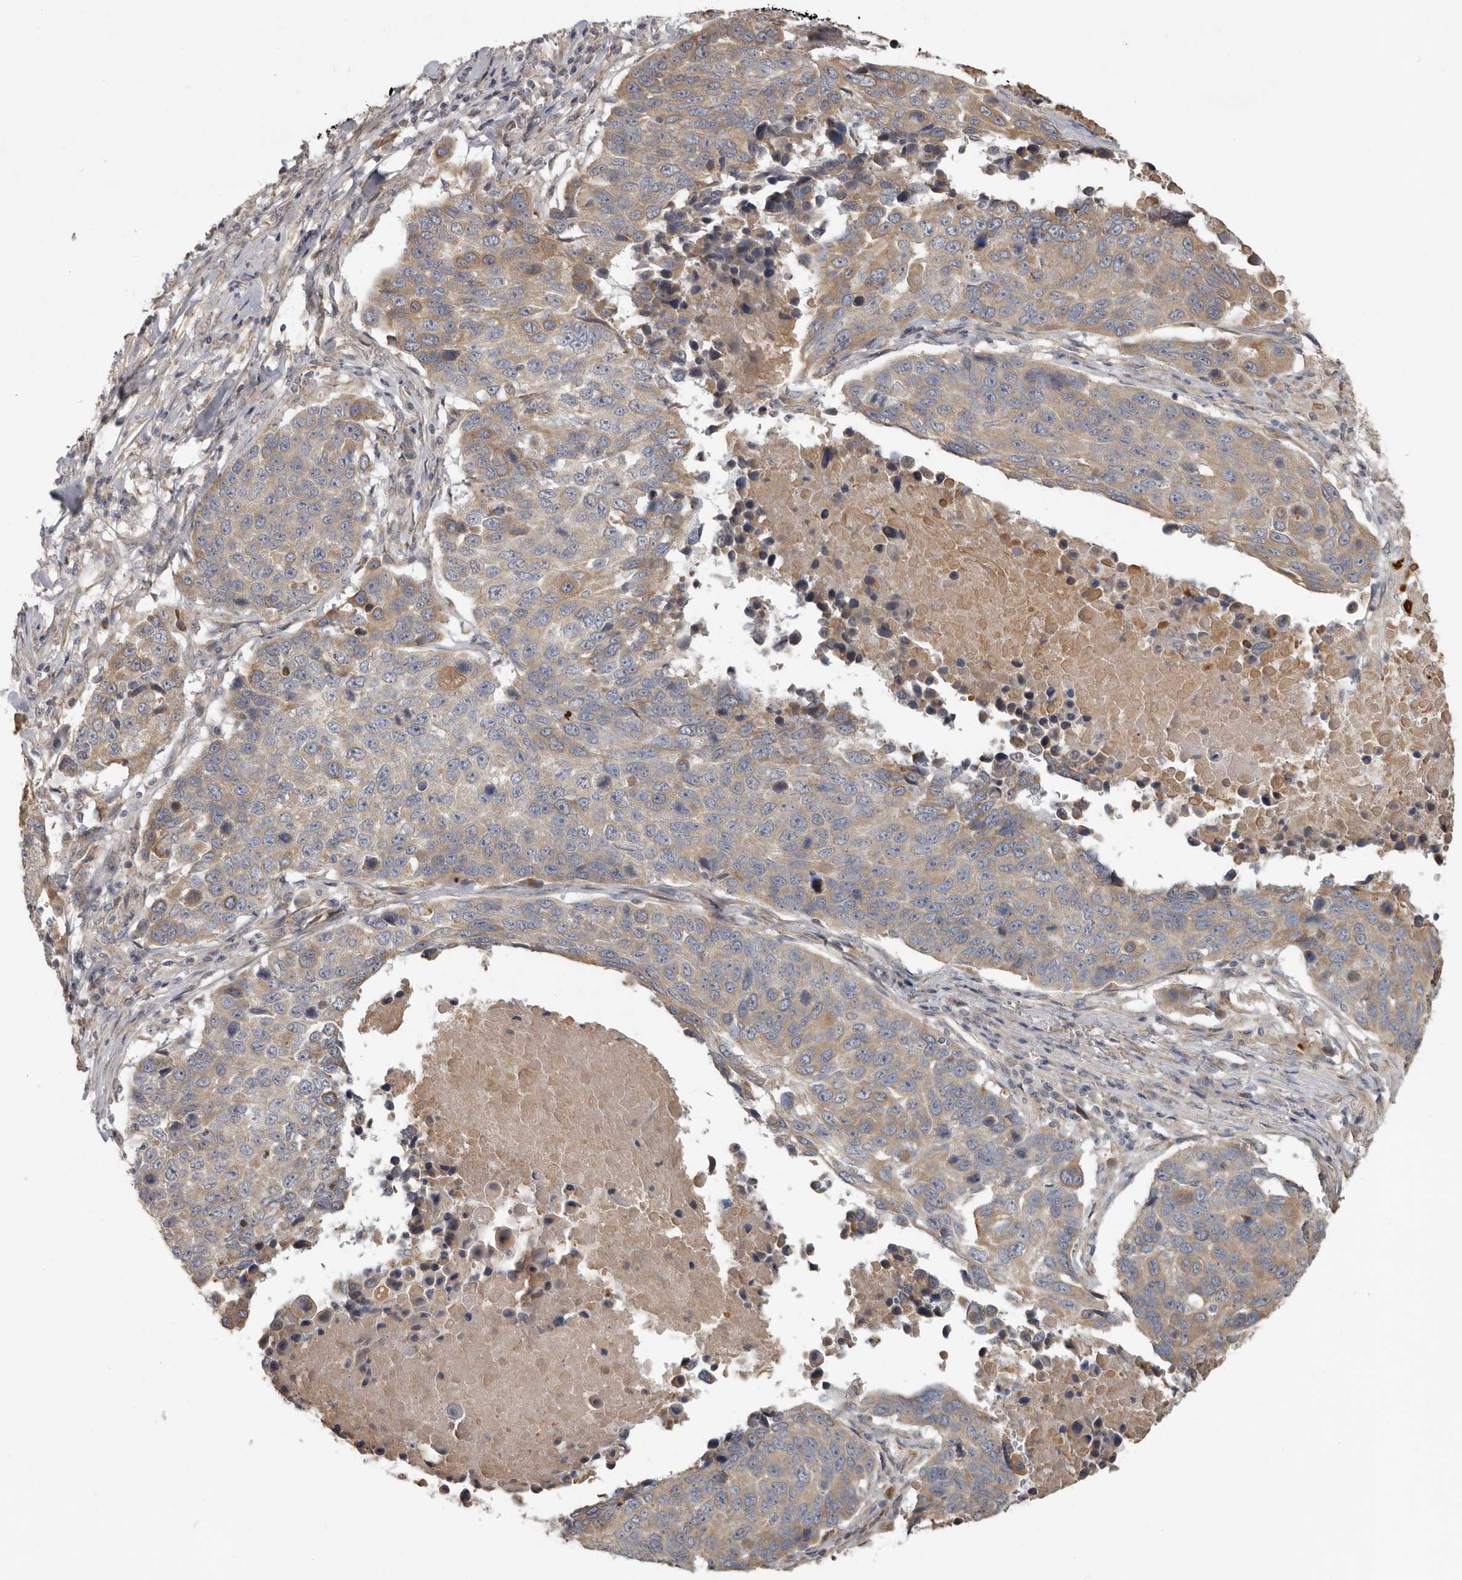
{"staining": {"intensity": "weak", "quantity": ">75%", "location": "cytoplasmic/membranous"}, "tissue": "lung cancer", "cell_type": "Tumor cells", "image_type": "cancer", "snomed": [{"axis": "morphology", "description": "Squamous cell carcinoma, NOS"}, {"axis": "topography", "description": "Lung"}], "caption": "A high-resolution image shows IHC staining of lung squamous cell carcinoma, which shows weak cytoplasmic/membranous positivity in approximately >75% of tumor cells.", "gene": "UNK", "patient": {"sex": "male", "age": 66}}